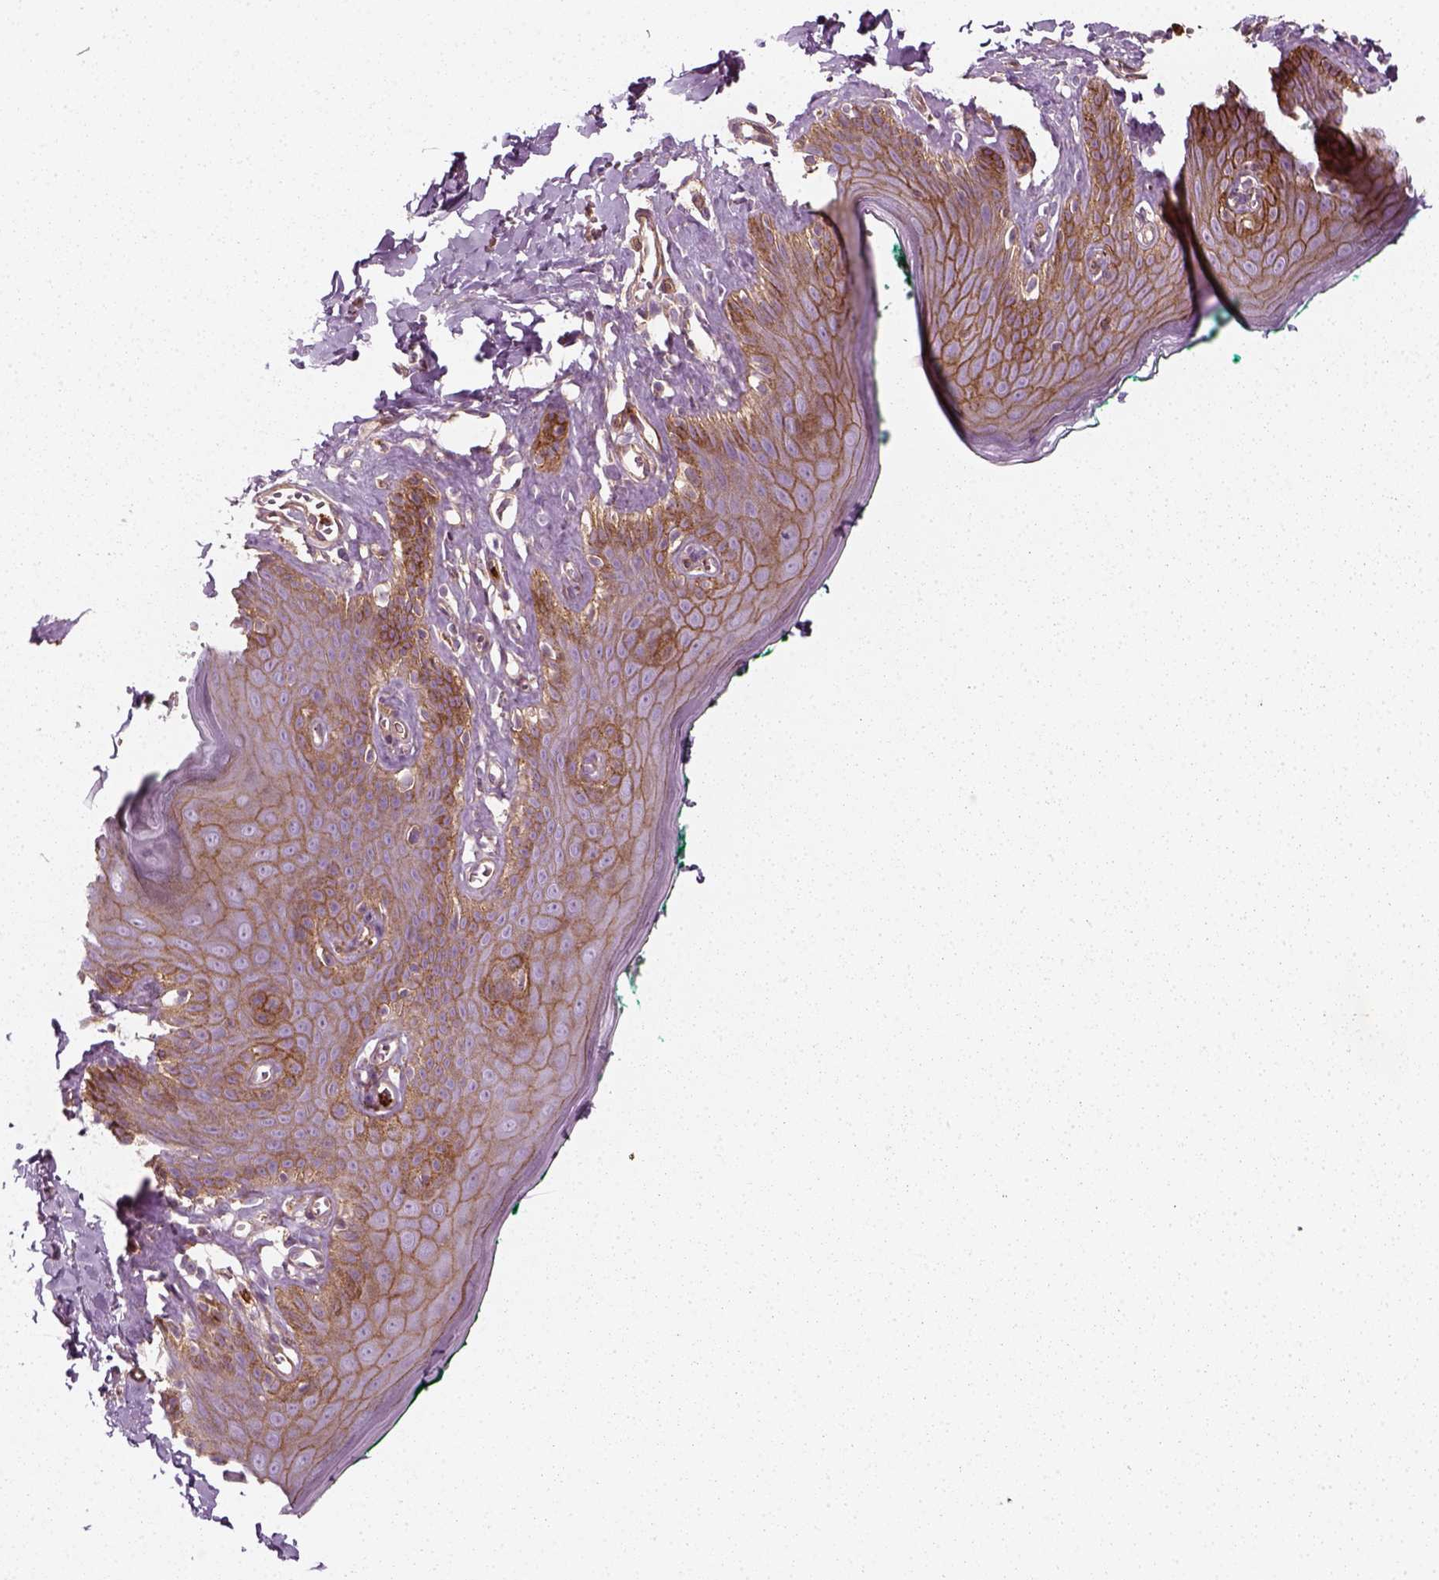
{"staining": {"intensity": "strong", "quantity": "<25%", "location": "cytoplasmic/membranous"}, "tissue": "skin", "cell_type": "Epidermal cells", "image_type": "normal", "snomed": [{"axis": "morphology", "description": "Normal tissue, NOS"}, {"axis": "topography", "description": "Vulva"}, {"axis": "topography", "description": "Peripheral nerve tissue"}], "caption": "This is a micrograph of immunohistochemistry staining of unremarkable skin, which shows strong positivity in the cytoplasmic/membranous of epidermal cells.", "gene": "NPTN", "patient": {"sex": "female", "age": 66}}